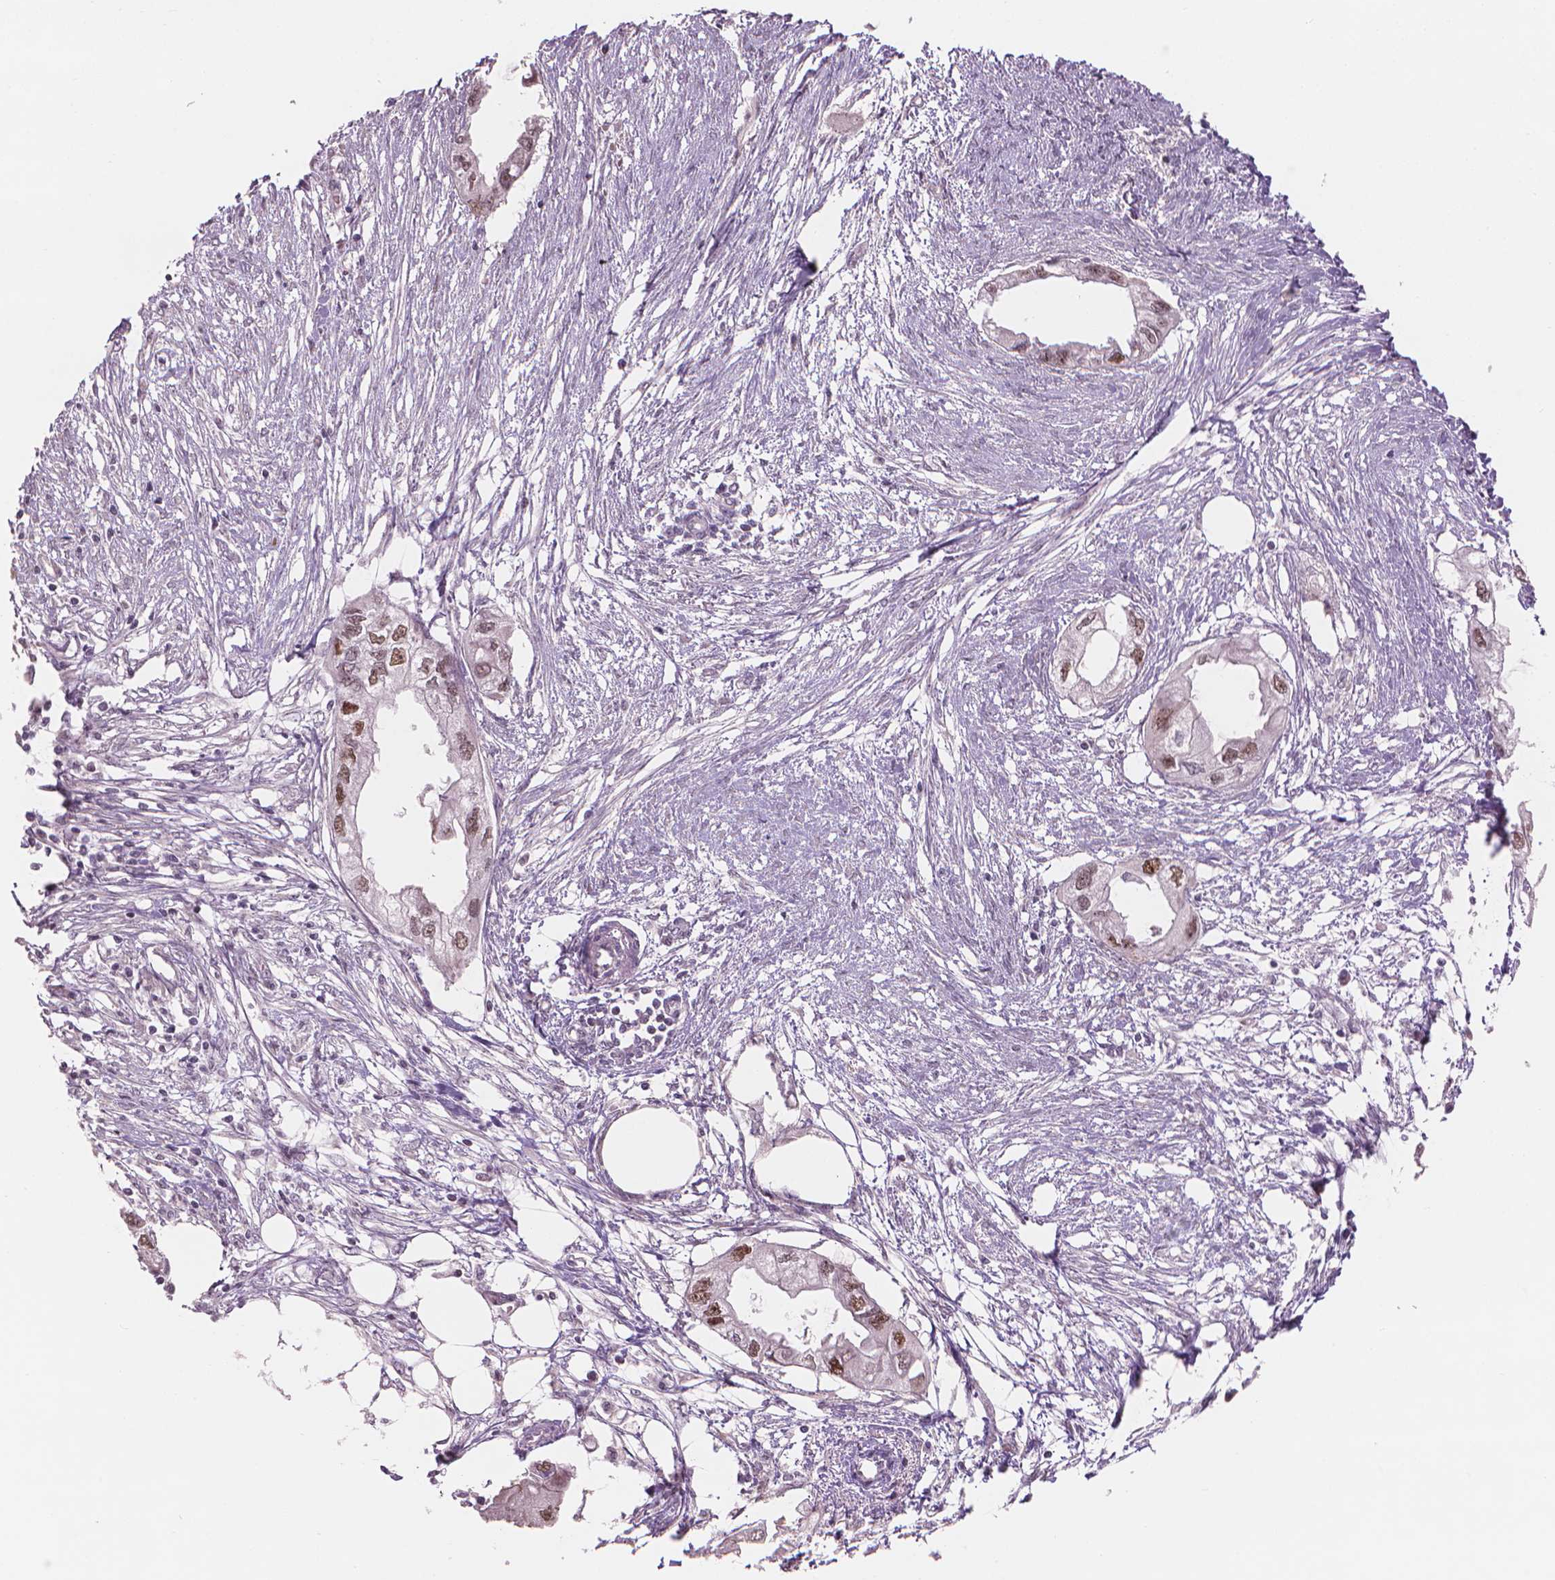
{"staining": {"intensity": "moderate", "quantity": "25%-75%", "location": "nuclear"}, "tissue": "endometrial cancer", "cell_type": "Tumor cells", "image_type": "cancer", "snomed": [{"axis": "morphology", "description": "Adenocarcinoma, NOS"}, {"axis": "morphology", "description": "Adenocarcinoma, metastatic, NOS"}, {"axis": "topography", "description": "Adipose tissue"}, {"axis": "topography", "description": "Endometrium"}], "caption": "Immunohistochemistry (IHC) photomicrograph of human endometrial cancer stained for a protein (brown), which shows medium levels of moderate nuclear expression in about 25%-75% of tumor cells.", "gene": "IFFO1", "patient": {"sex": "female", "age": 67}}